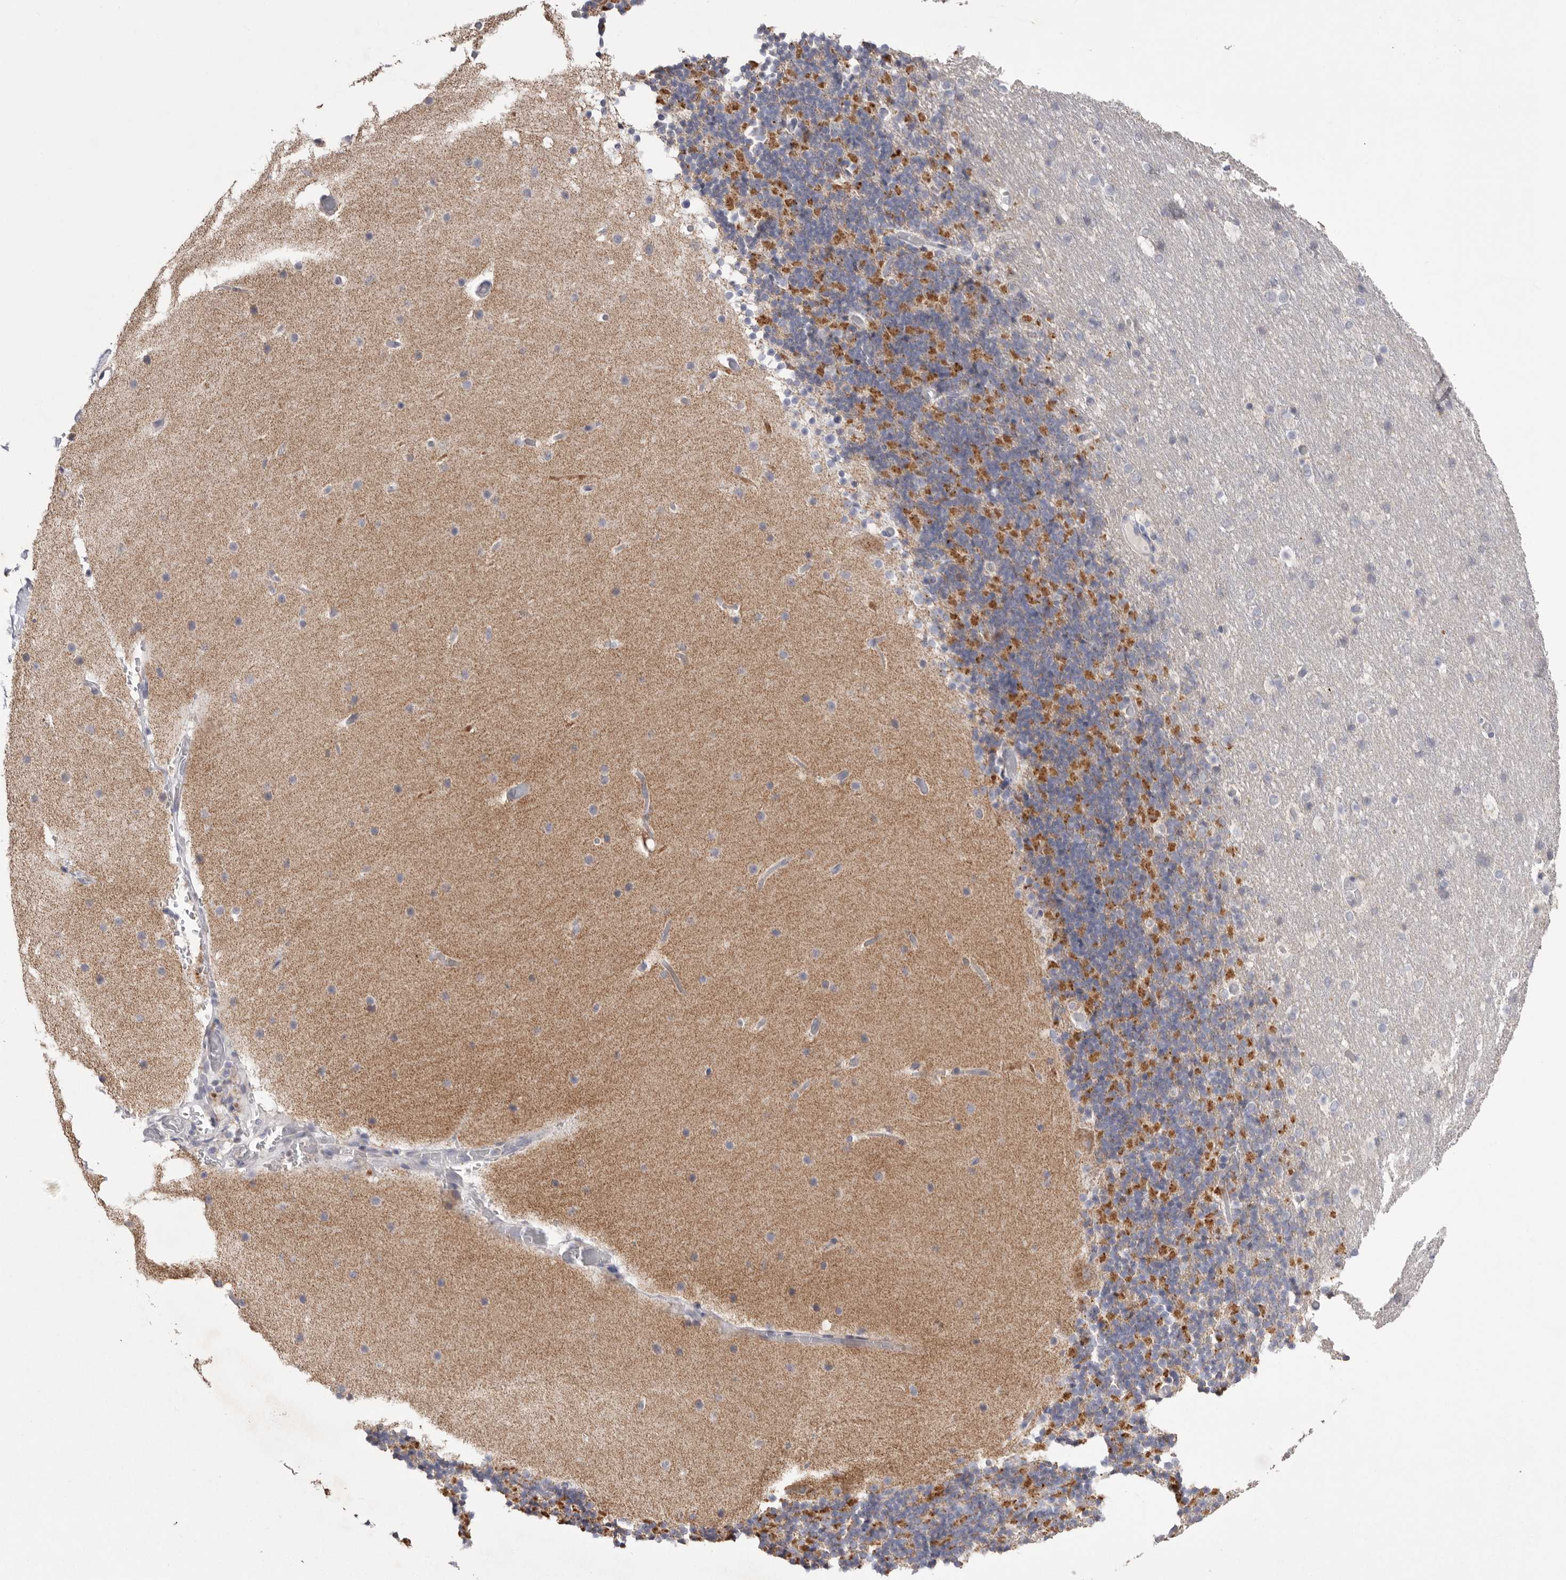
{"staining": {"intensity": "weak", "quantity": "25%-75%", "location": "cytoplasmic/membranous"}, "tissue": "cerebellum", "cell_type": "Cells in granular layer", "image_type": "normal", "snomed": [{"axis": "morphology", "description": "Normal tissue, NOS"}, {"axis": "topography", "description": "Cerebellum"}], "caption": "Immunohistochemical staining of benign cerebellum displays low levels of weak cytoplasmic/membranous expression in approximately 25%-75% of cells in granular layer.", "gene": "VDAC3", "patient": {"sex": "male", "age": 57}}